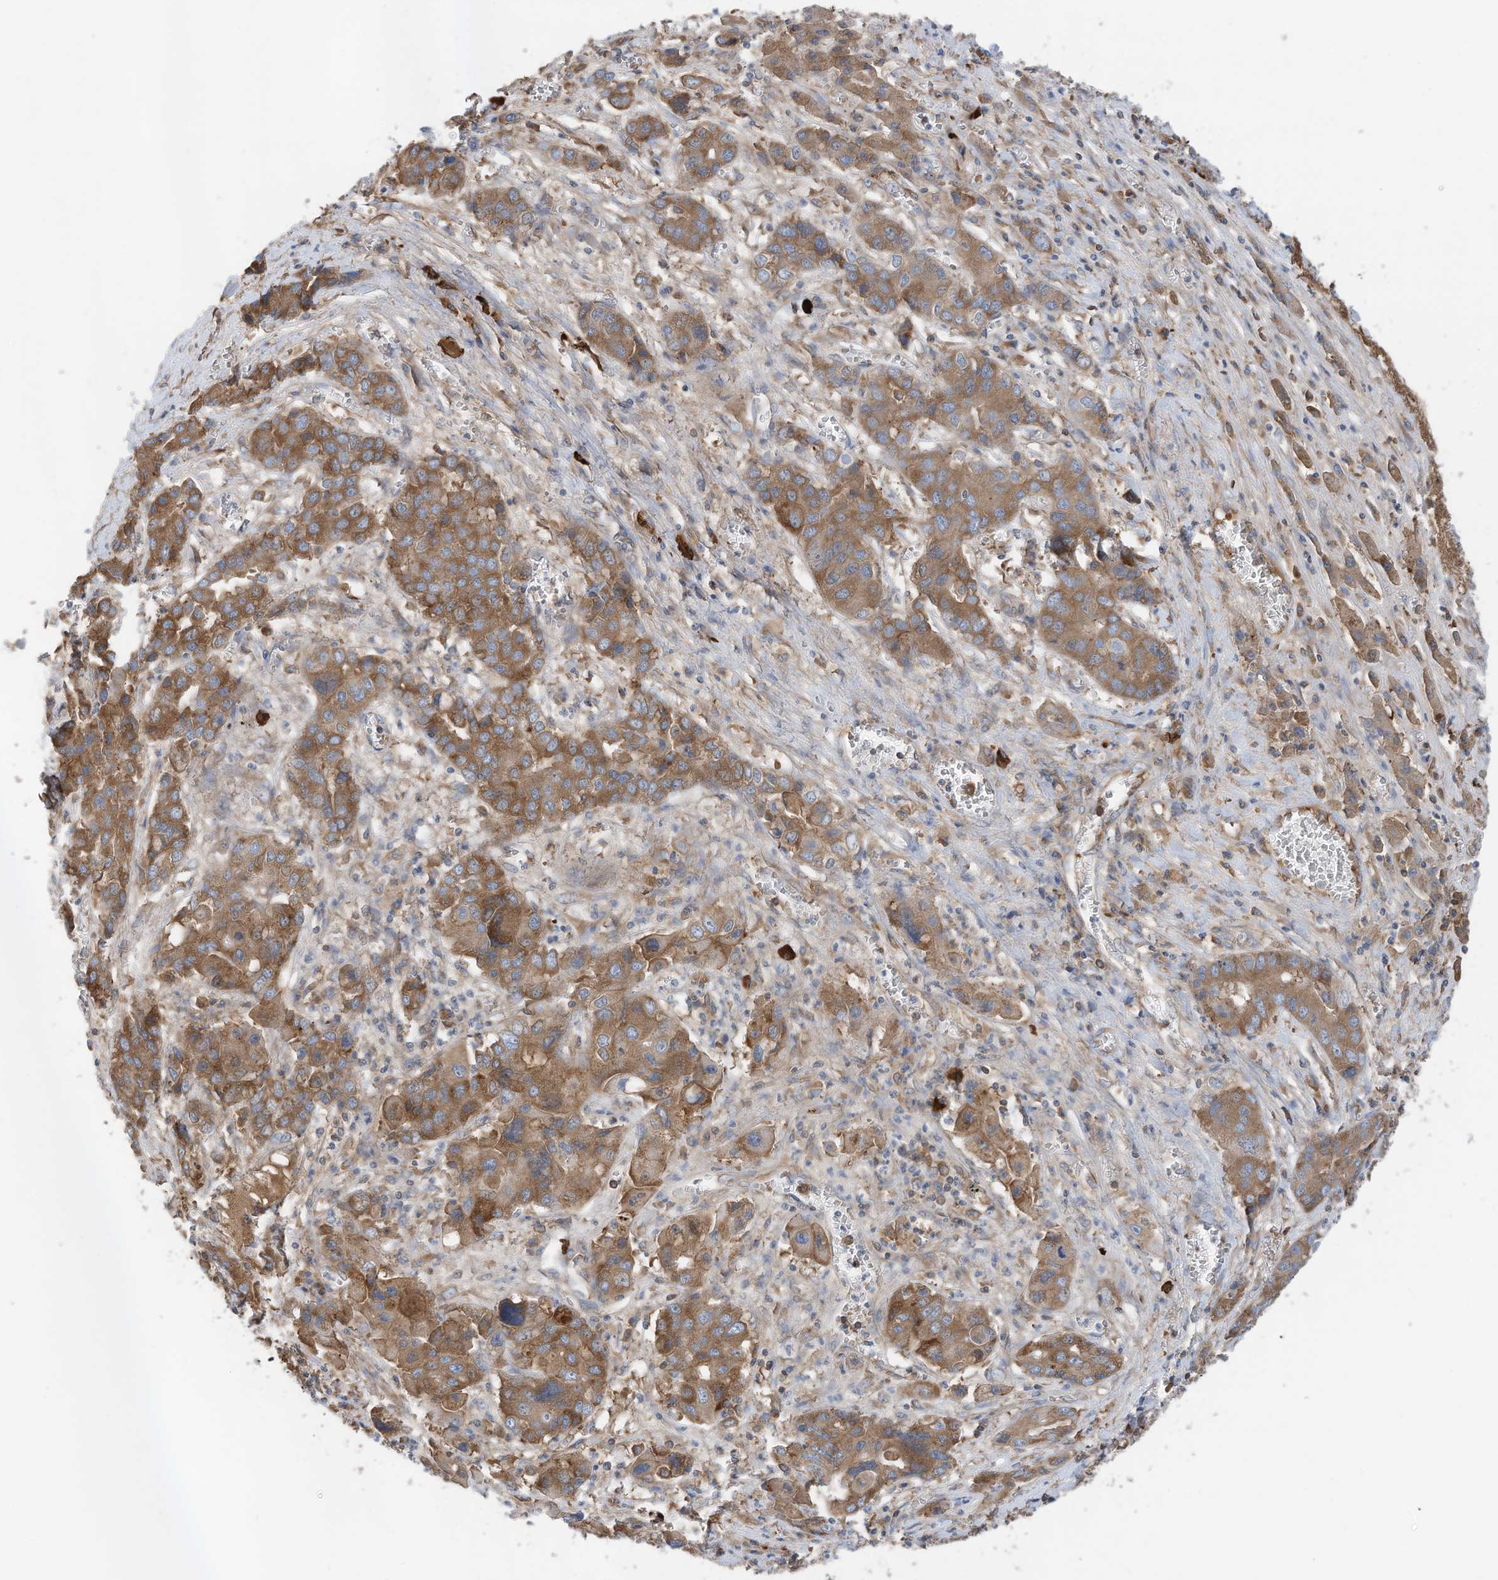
{"staining": {"intensity": "moderate", "quantity": ">75%", "location": "cytoplasmic/membranous"}, "tissue": "liver cancer", "cell_type": "Tumor cells", "image_type": "cancer", "snomed": [{"axis": "morphology", "description": "Cholangiocarcinoma"}, {"axis": "topography", "description": "Liver"}], "caption": "Immunohistochemical staining of cholangiocarcinoma (liver) reveals moderate cytoplasmic/membranous protein positivity in about >75% of tumor cells.", "gene": "SLC5A11", "patient": {"sex": "male", "age": 67}}